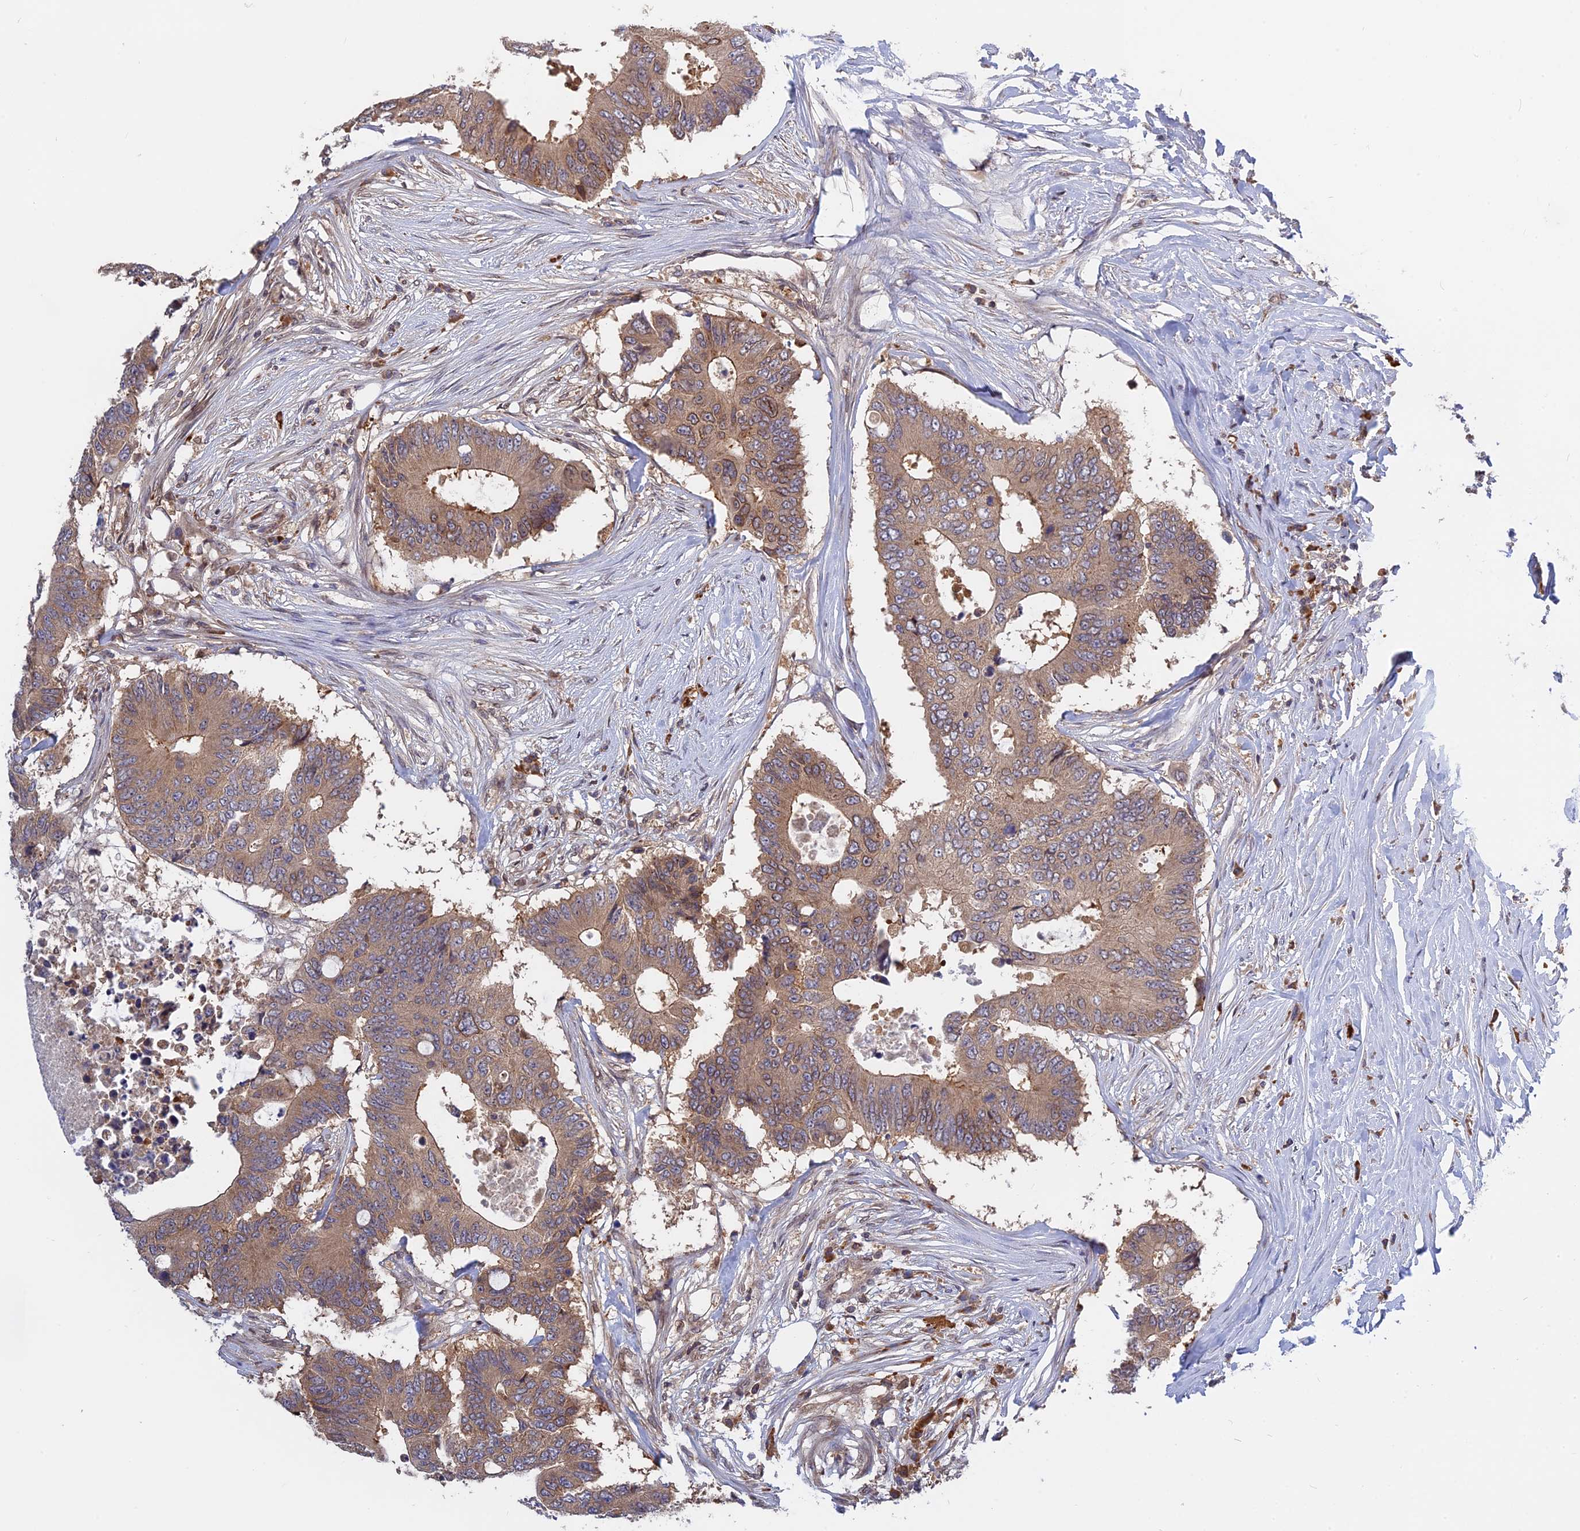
{"staining": {"intensity": "moderate", "quantity": ">75%", "location": "cytoplasmic/membranous"}, "tissue": "colorectal cancer", "cell_type": "Tumor cells", "image_type": "cancer", "snomed": [{"axis": "morphology", "description": "Adenocarcinoma, NOS"}, {"axis": "topography", "description": "Colon"}], "caption": "A high-resolution photomicrograph shows immunohistochemistry staining of colorectal adenocarcinoma, which demonstrates moderate cytoplasmic/membranous expression in approximately >75% of tumor cells.", "gene": "IL21R", "patient": {"sex": "male", "age": 71}}